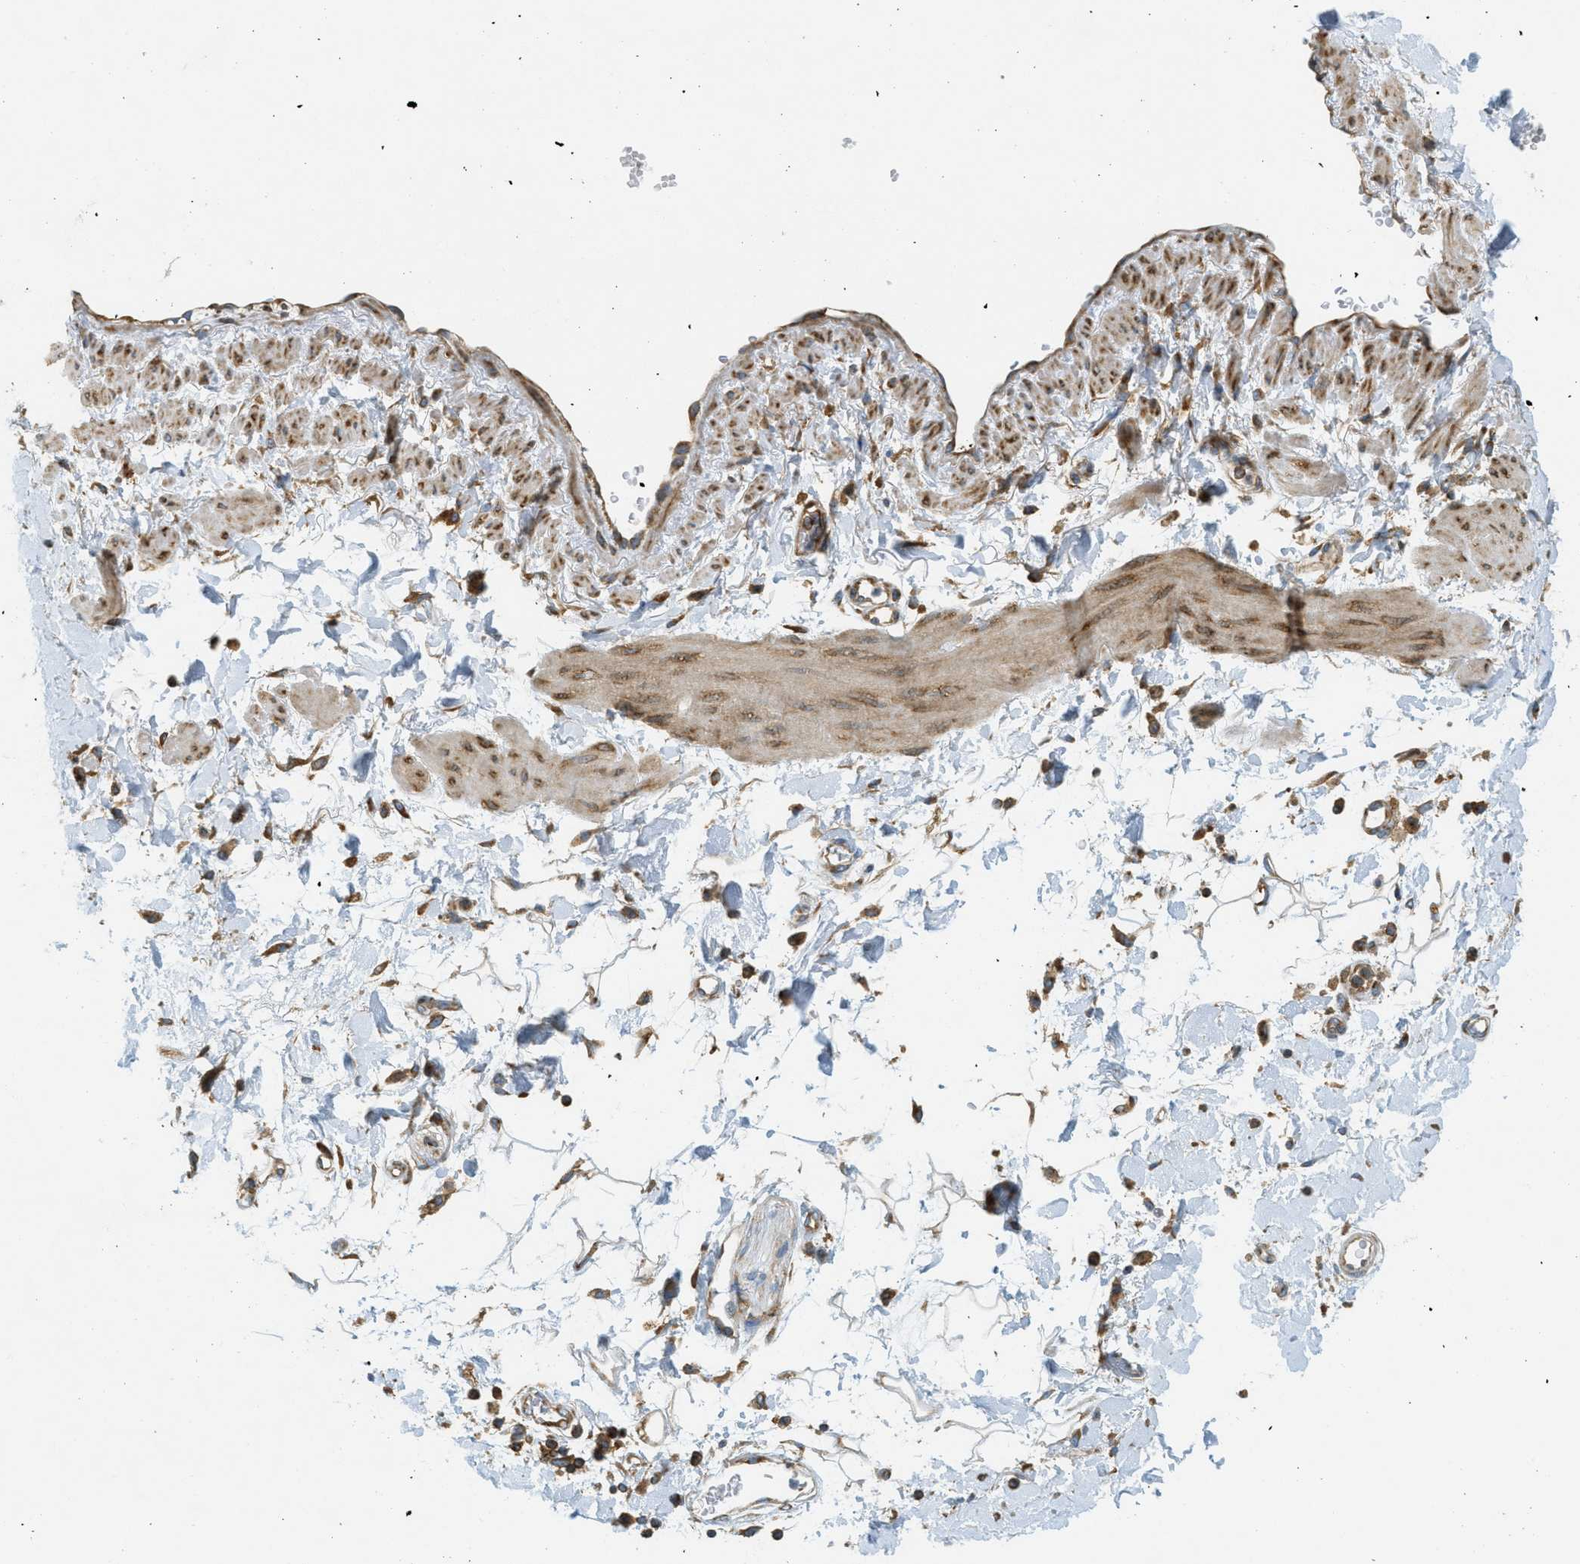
{"staining": {"intensity": "negative", "quantity": "none", "location": "none"}, "tissue": "adipose tissue", "cell_type": "Adipocytes", "image_type": "normal", "snomed": [{"axis": "morphology", "description": "Normal tissue, NOS"}, {"axis": "morphology", "description": "Adenocarcinoma, NOS"}, {"axis": "topography", "description": "Duodenum"}, {"axis": "topography", "description": "Peripheral nerve tissue"}], "caption": "This is an immunohistochemistry photomicrograph of normal human adipose tissue. There is no positivity in adipocytes.", "gene": "ABCF1", "patient": {"sex": "female", "age": 60}}